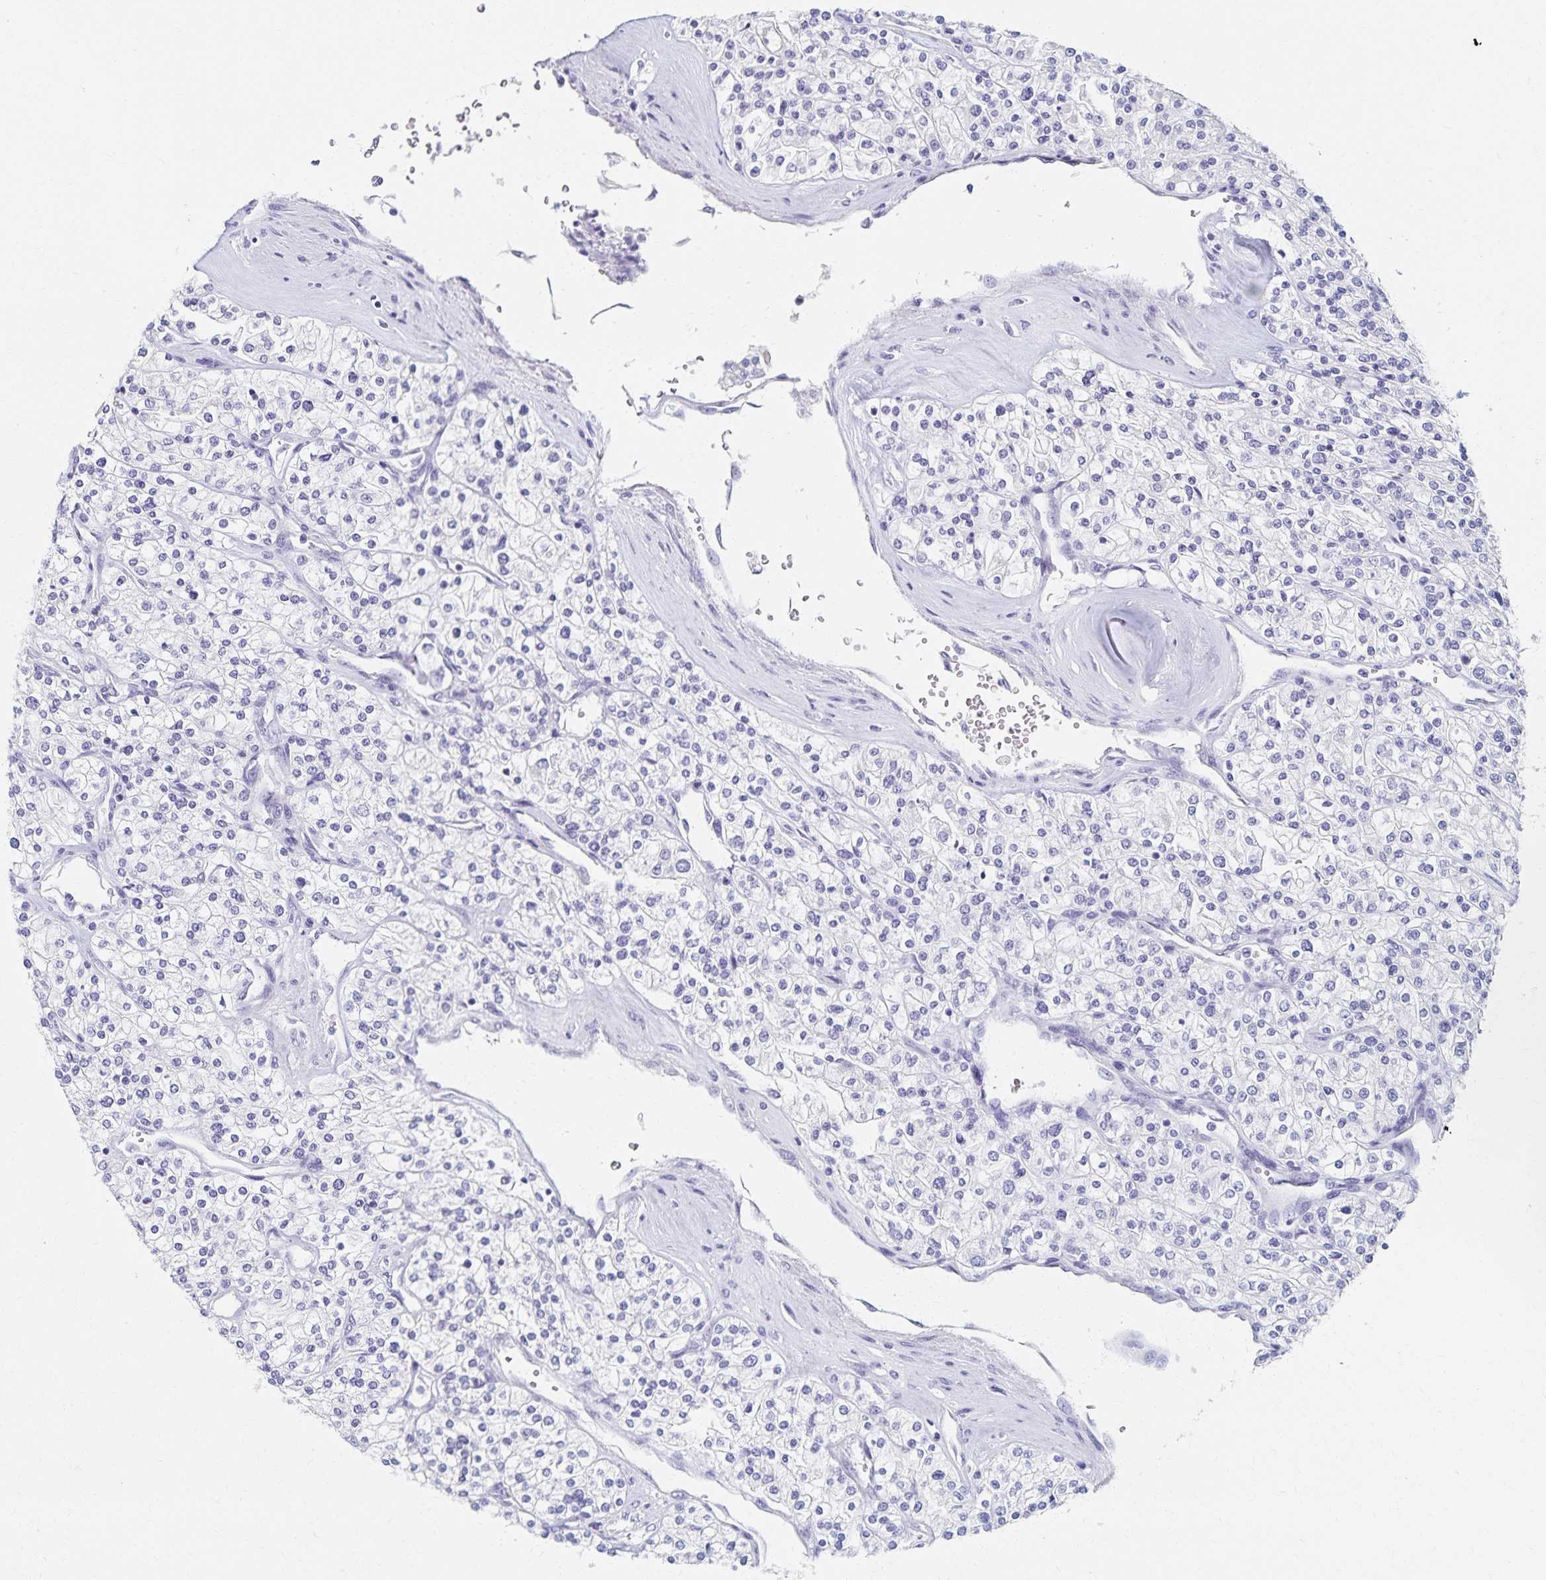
{"staining": {"intensity": "negative", "quantity": "none", "location": "none"}, "tissue": "renal cancer", "cell_type": "Tumor cells", "image_type": "cancer", "snomed": [{"axis": "morphology", "description": "Adenocarcinoma, NOS"}, {"axis": "topography", "description": "Kidney"}], "caption": "Image shows no protein positivity in tumor cells of adenocarcinoma (renal) tissue. Brightfield microscopy of IHC stained with DAB (3,3'-diaminobenzidine) (brown) and hematoxylin (blue), captured at high magnification.", "gene": "C2orf50", "patient": {"sex": "male", "age": 80}}